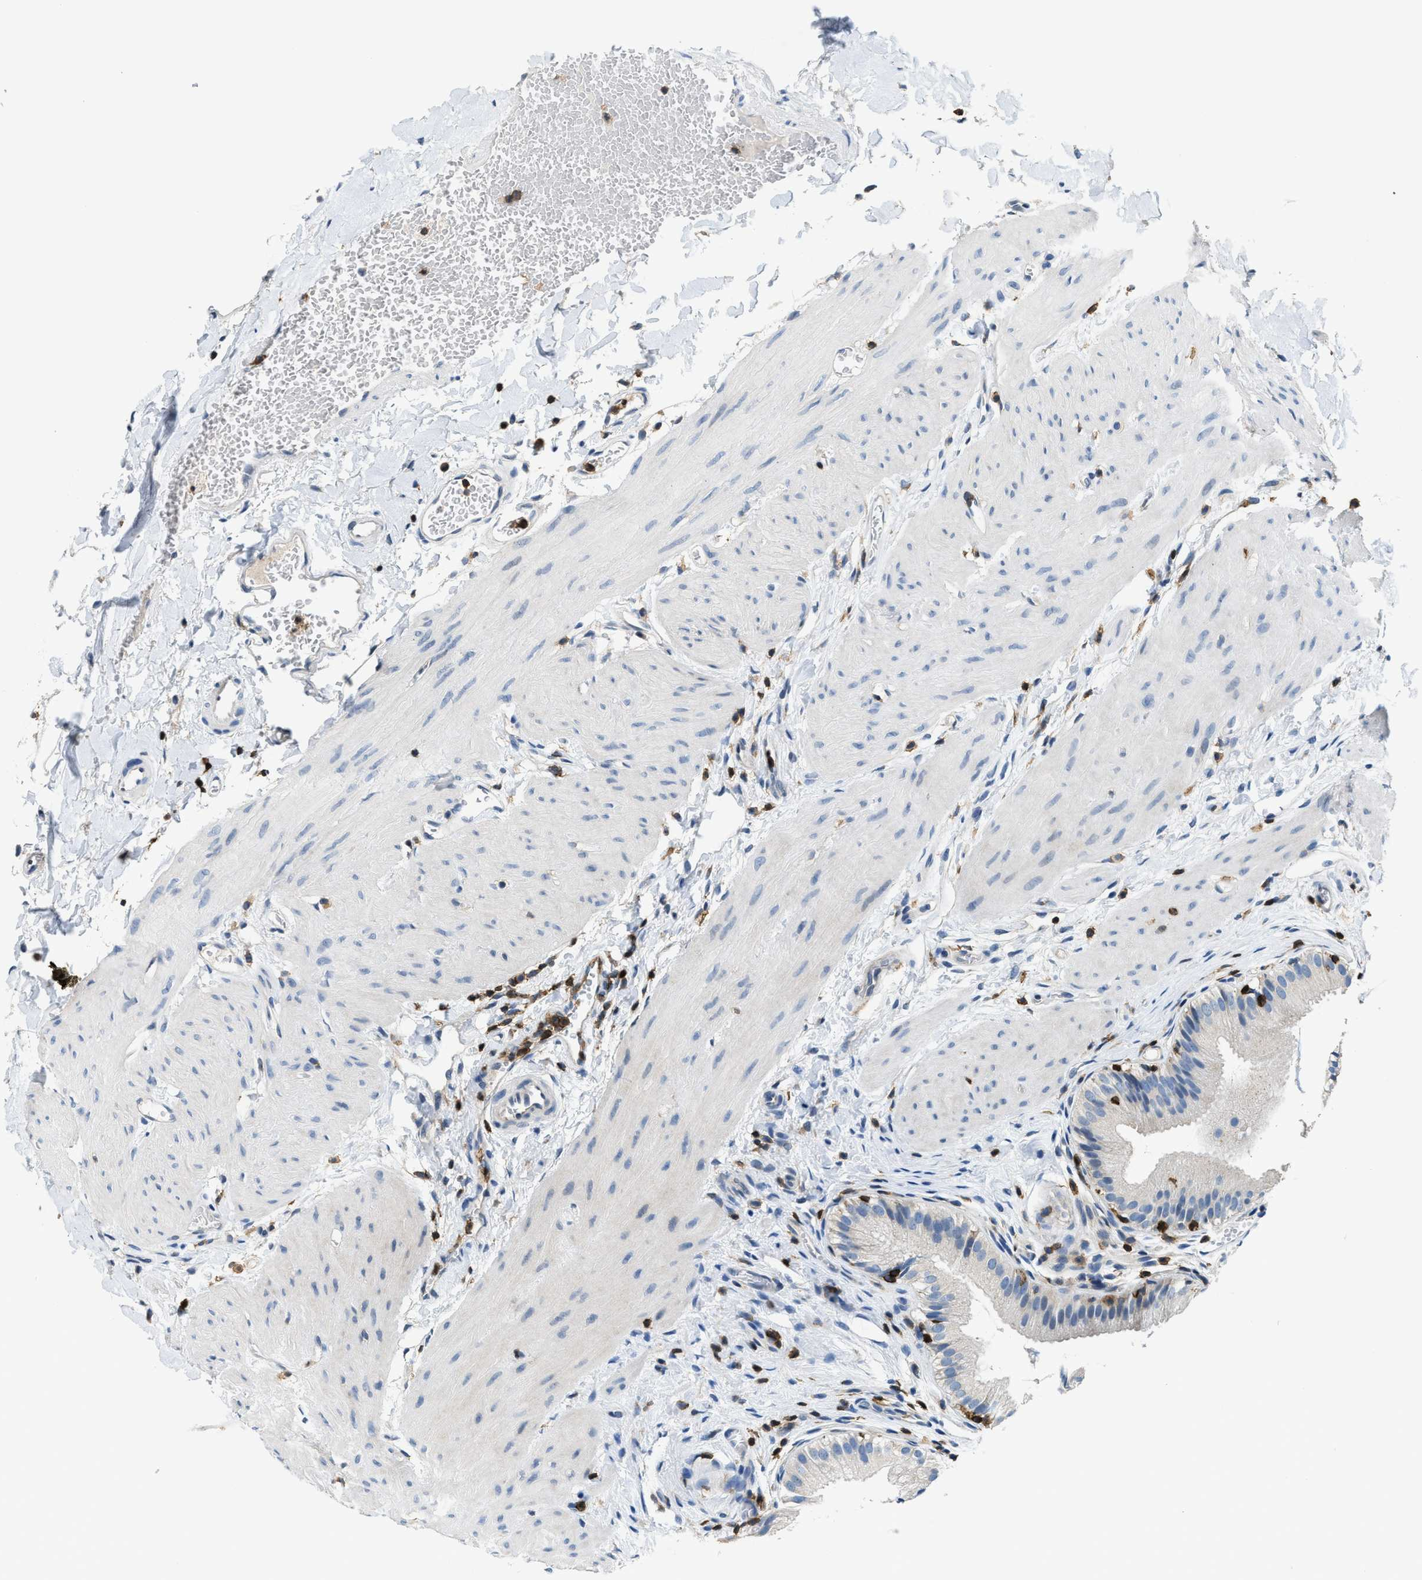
{"staining": {"intensity": "weak", "quantity": "<25%", "location": "cytoplasmic/membranous"}, "tissue": "gallbladder", "cell_type": "Glandular cells", "image_type": "normal", "snomed": [{"axis": "morphology", "description": "Normal tissue, NOS"}, {"axis": "topography", "description": "Gallbladder"}], "caption": "High power microscopy photomicrograph of an immunohistochemistry photomicrograph of normal gallbladder, revealing no significant staining in glandular cells. Brightfield microscopy of immunohistochemistry (IHC) stained with DAB (3,3'-diaminobenzidine) (brown) and hematoxylin (blue), captured at high magnification.", "gene": "MYO1G", "patient": {"sex": "female", "age": 26}}